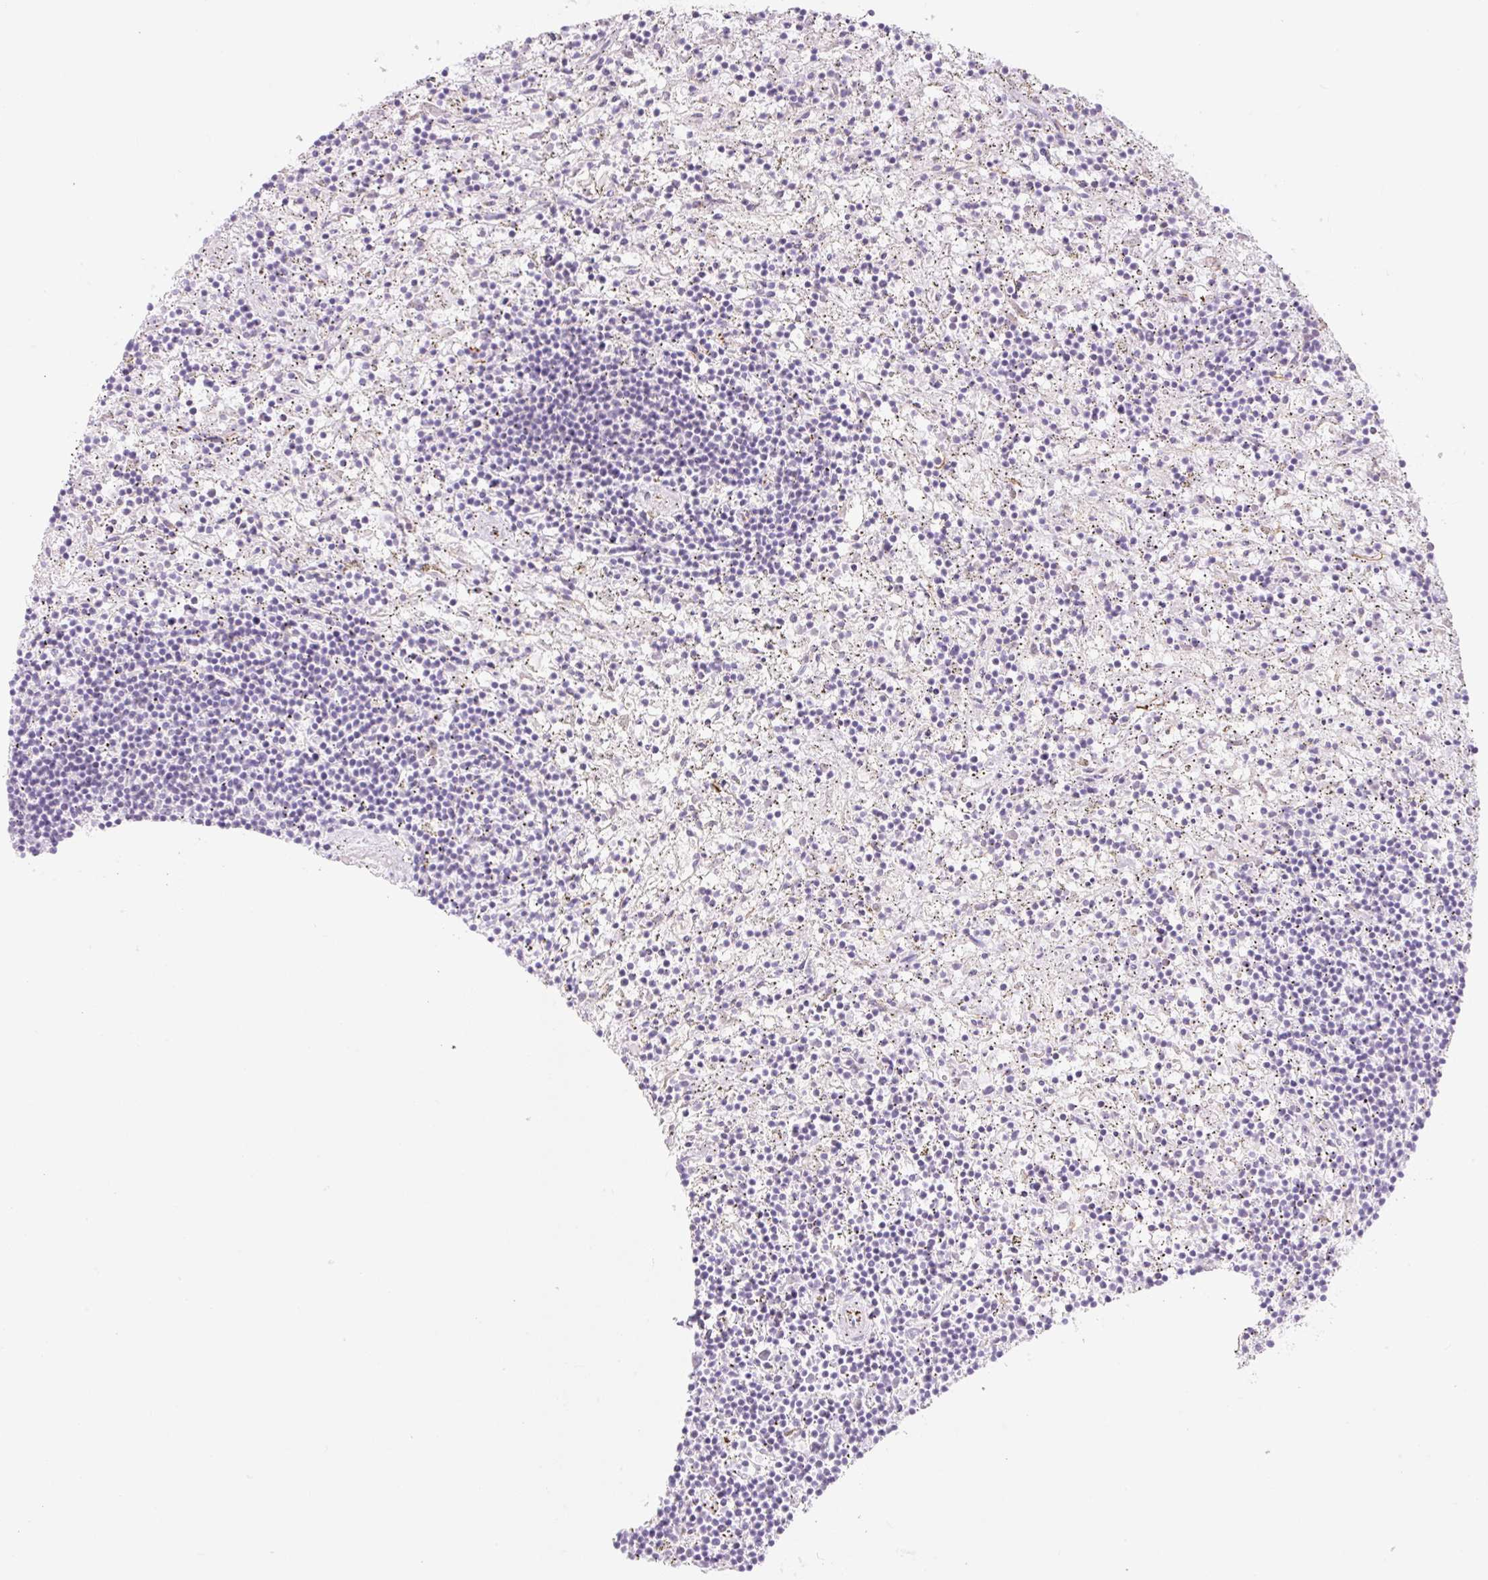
{"staining": {"intensity": "negative", "quantity": "none", "location": "none"}, "tissue": "lymphoma", "cell_type": "Tumor cells", "image_type": "cancer", "snomed": [{"axis": "morphology", "description": "Malignant lymphoma, non-Hodgkin's type, Low grade"}, {"axis": "topography", "description": "Spleen"}], "caption": "IHC photomicrograph of neoplastic tissue: lymphoma stained with DAB (3,3'-diaminobenzidine) reveals no significant protein expression in tumor cells.", "gene": "FOCAD", "patient": {"sex": "male", "age": 76}}